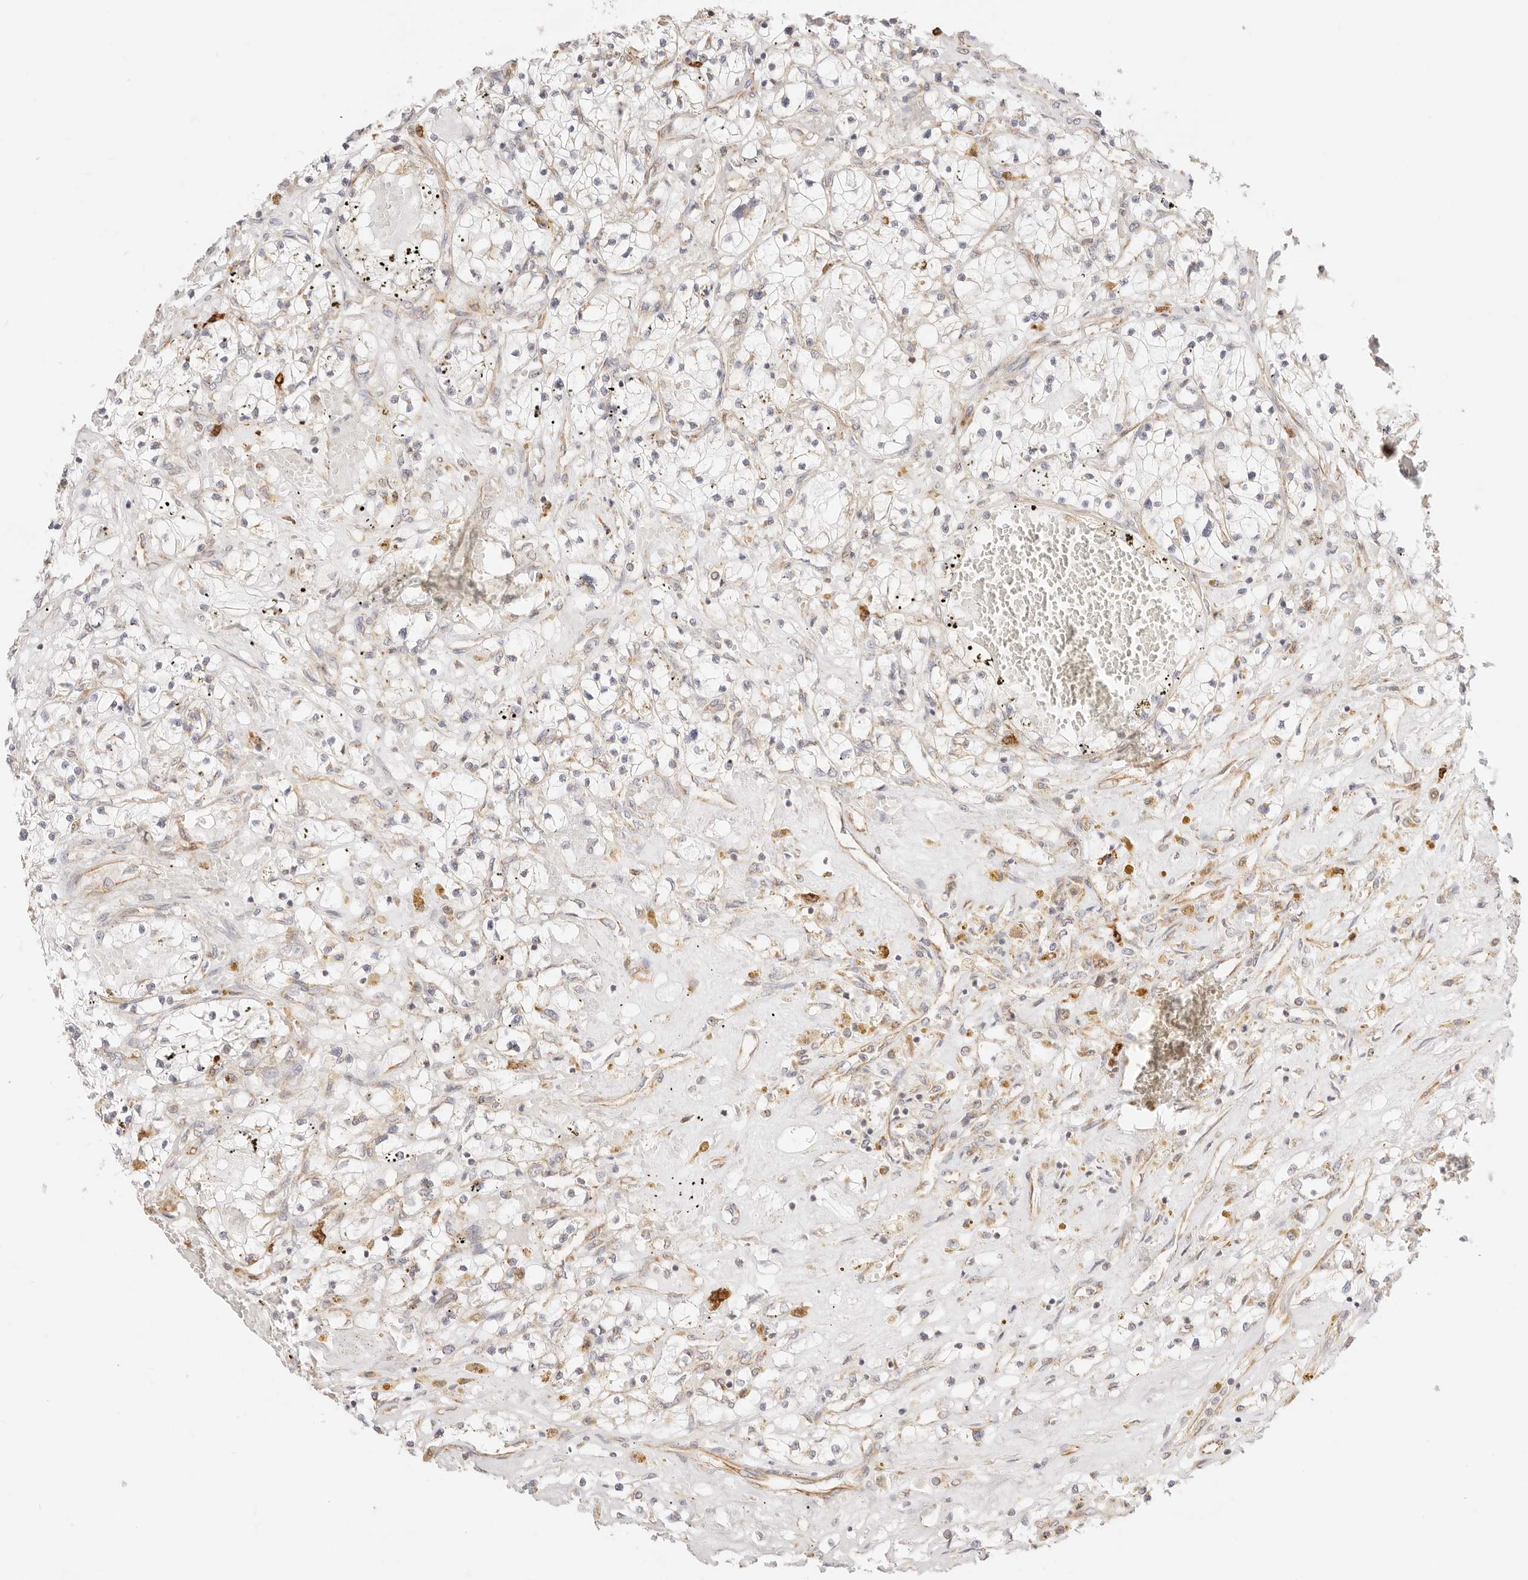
{"staining": {"intensity": "negative", "quantity": "none", "location": "none"}, "tissue": "renal cancer", "cell_type": "Tumor cells", "image_type": "cancer", "snomed": [{"axis": "morphology", "description": "Normal tissue, NOS"}, {"axis": "morphology", "description": "Adenocarcinoma, NOS"}, {"axis": "topography", "description": "Kidney"}], "caption": "Renal cancer was stained to show a protein in brown. There is no significant expression in tumor cells.", "gene": "ZC3H11A", "patient": {"sex": "male", "age": 68}}